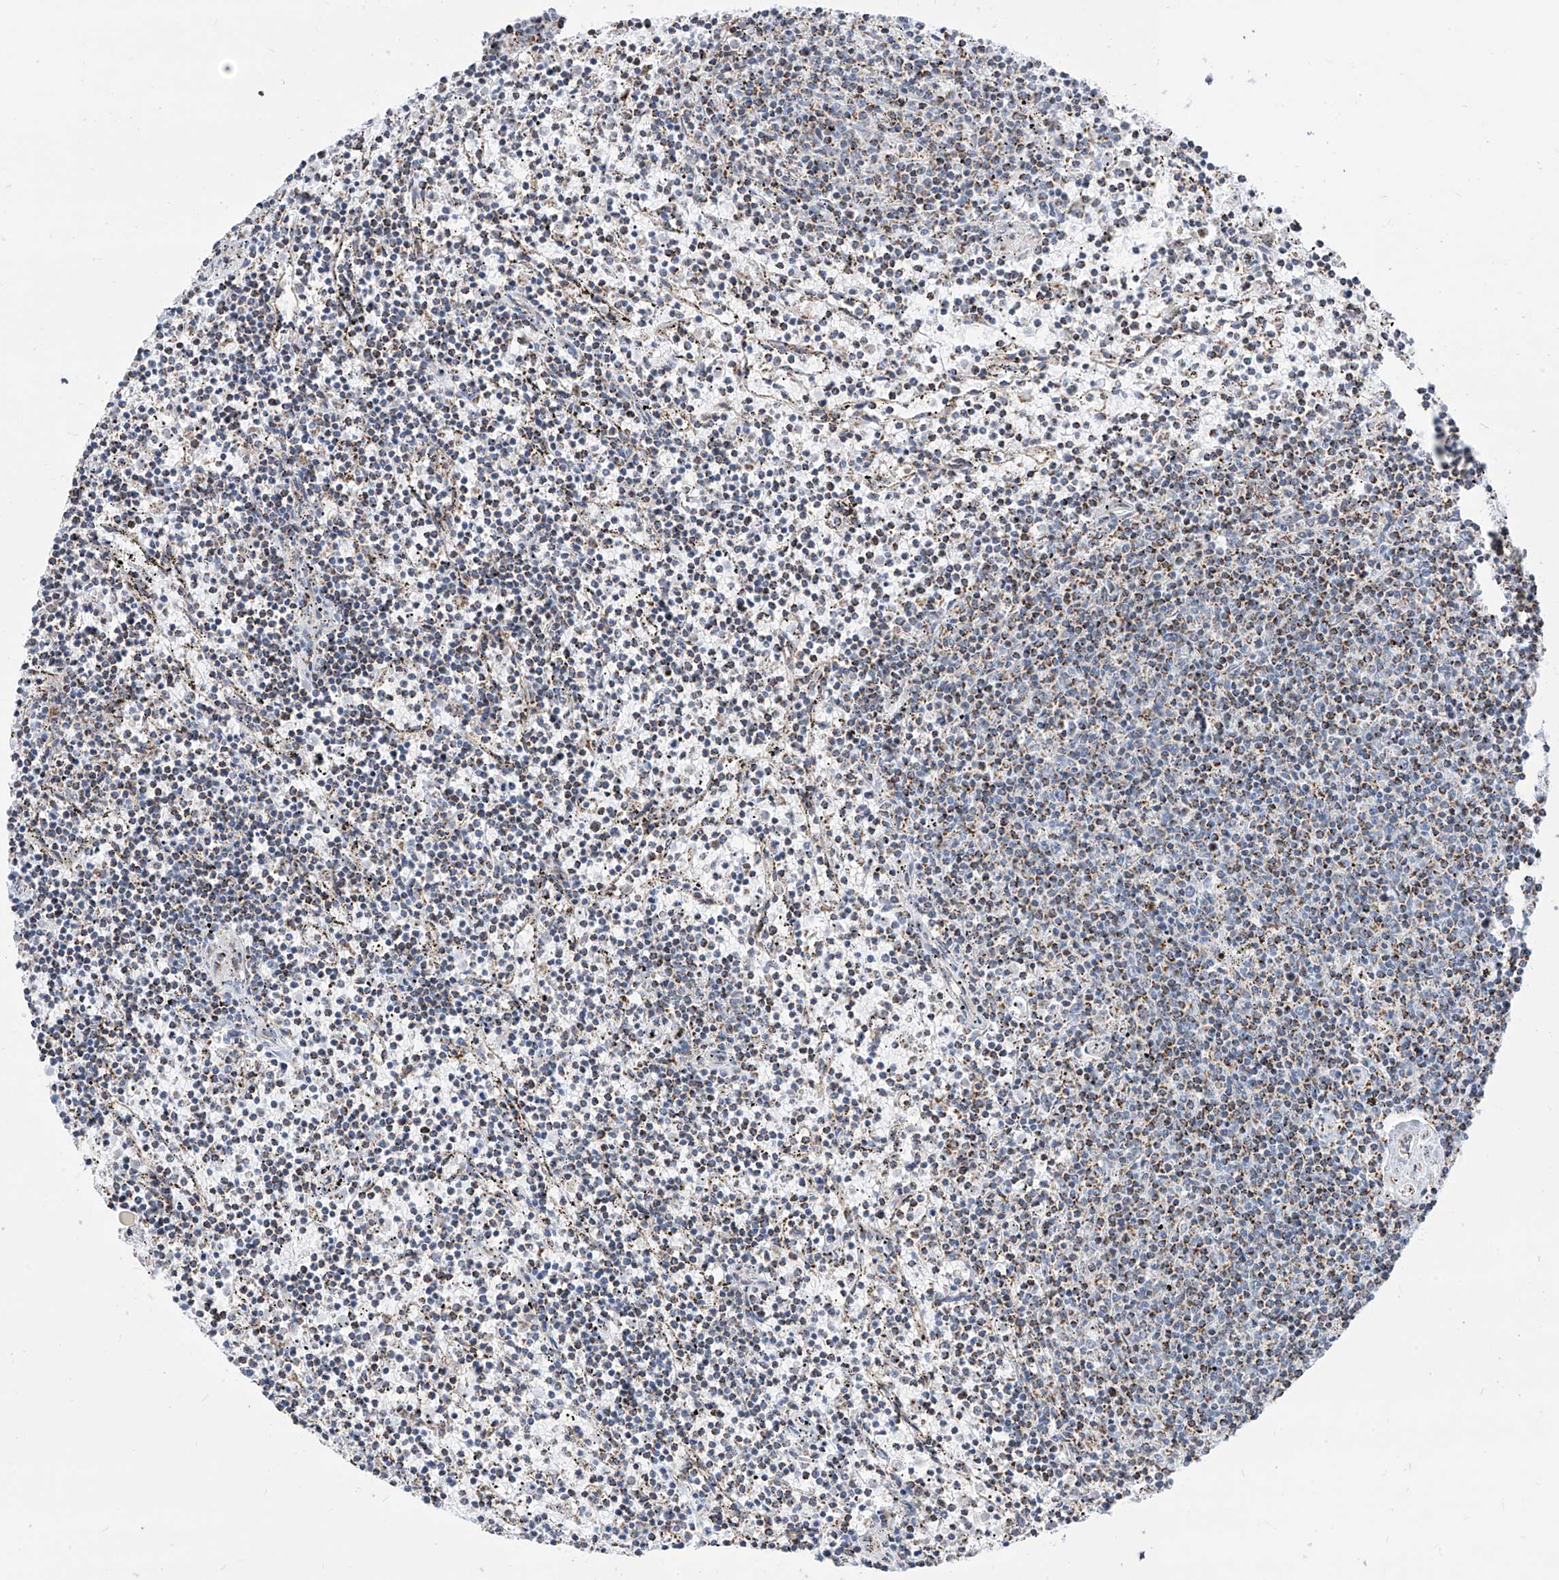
{"staining": {"intensity": "strong", "quantity": "25%-75%", "location": "cytoplasmic/membranous"}, "tissue": "lymphoma", "cell_type": "Tumor cells", "image_type": "cancer", "snomed": [{"axis": "morphology", "description": "Malignant lymphoma, non-Hodgkin's type, Low grade"}, {"axis": "topography", "description": "Spleen"}], "caption": "Strong cytoplasmic/membranous protein positivity is seen in about 25%-75% of tumor cells in lymphoma.", "gene": "COX5B", "patient": {"sex": "female", "age": 50}}